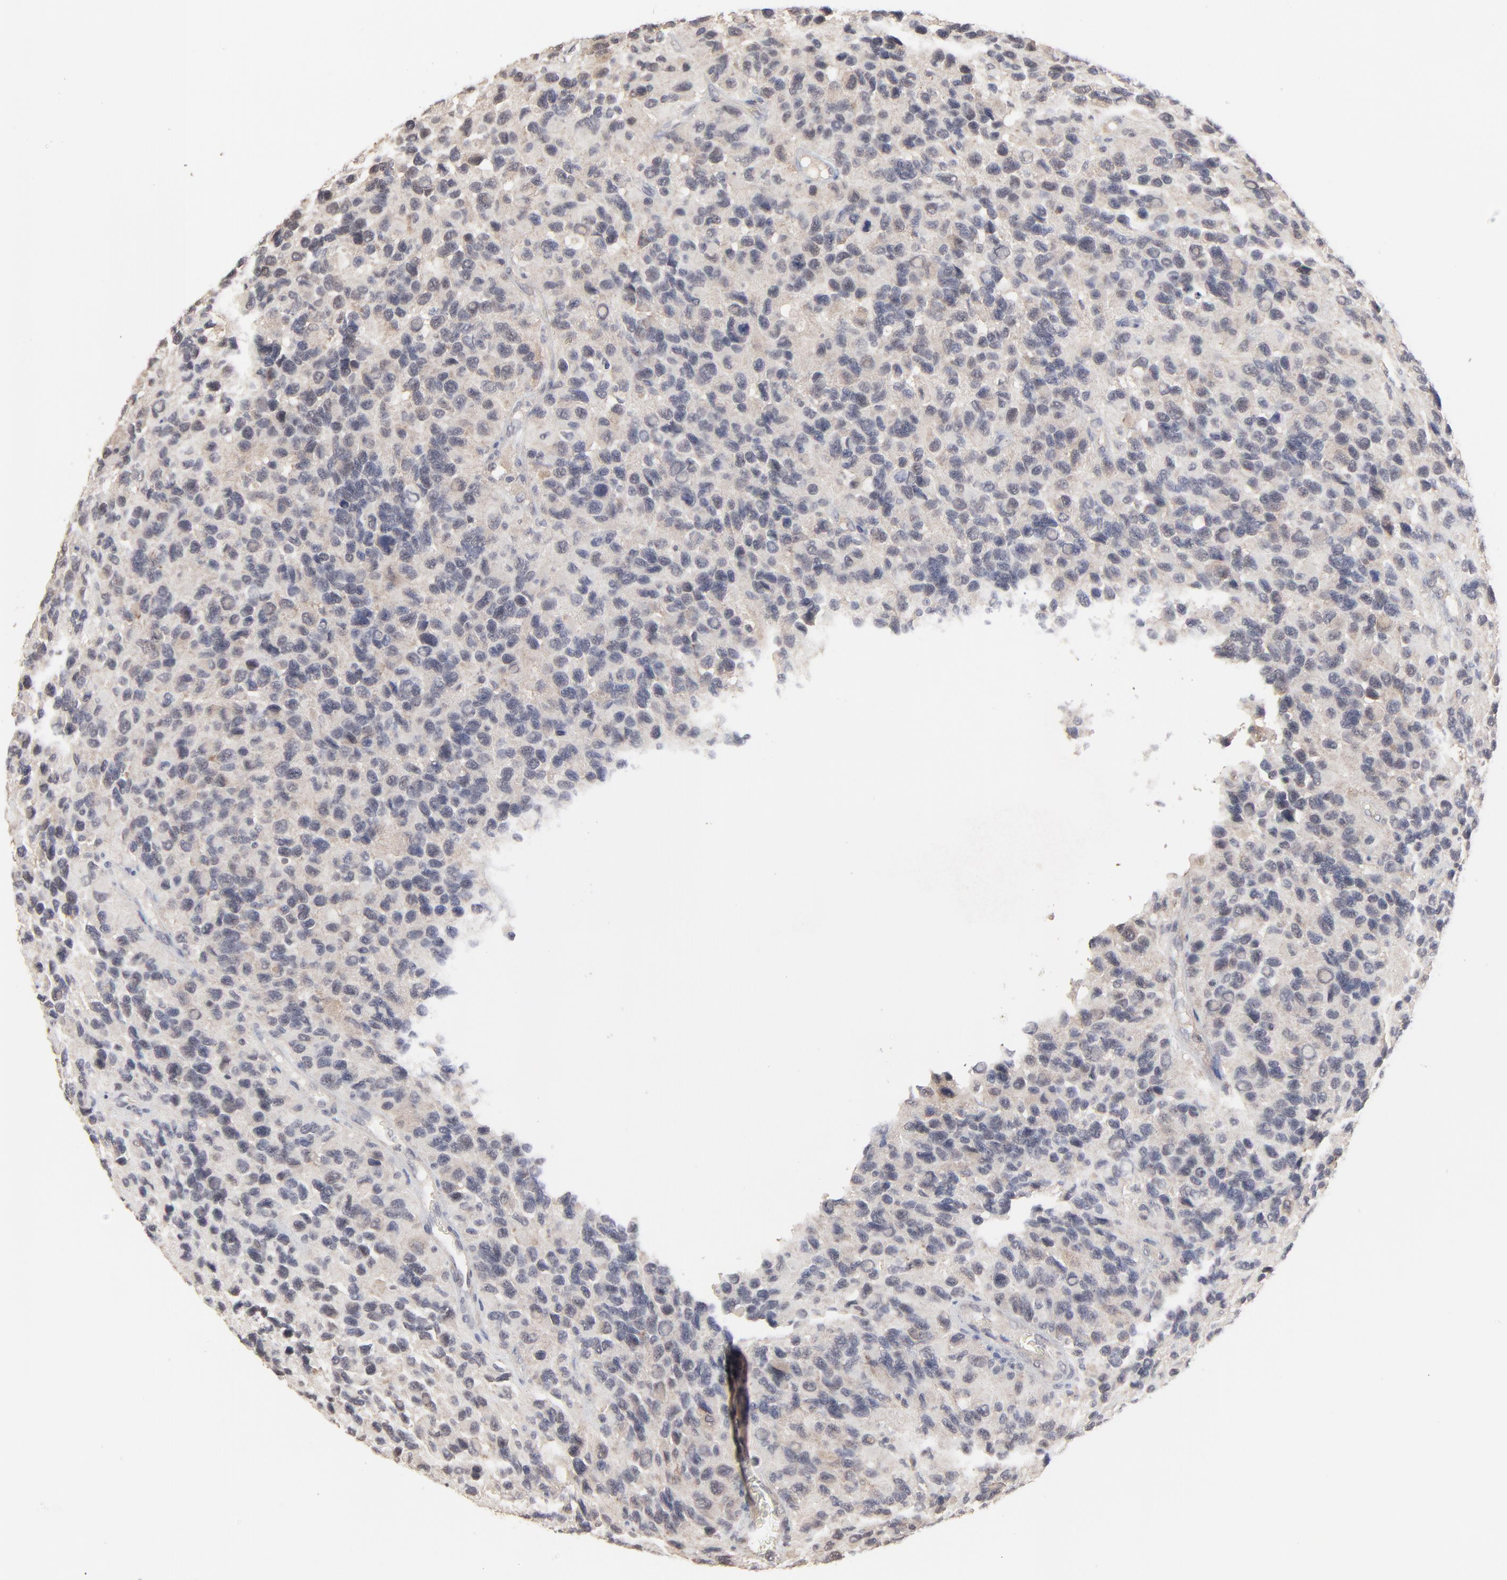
{"staining": {"intensity": "weak", "quantity": "<25%", "location": "nuclear"}, "tissue": "glioma", "cell_type": "Tumor cells", "image_type": "cancer", "snomed": [{"axis": "morphology", "description": "Glioma, malignant, High grade"}, {"axis": "topography", "description": "Brain"}], "caption": "The micrograph exhibits no significant positivity in tumor cells of glioma.", "gene": "FAM199X", "patient": {"sex": "male", "age": 77}}